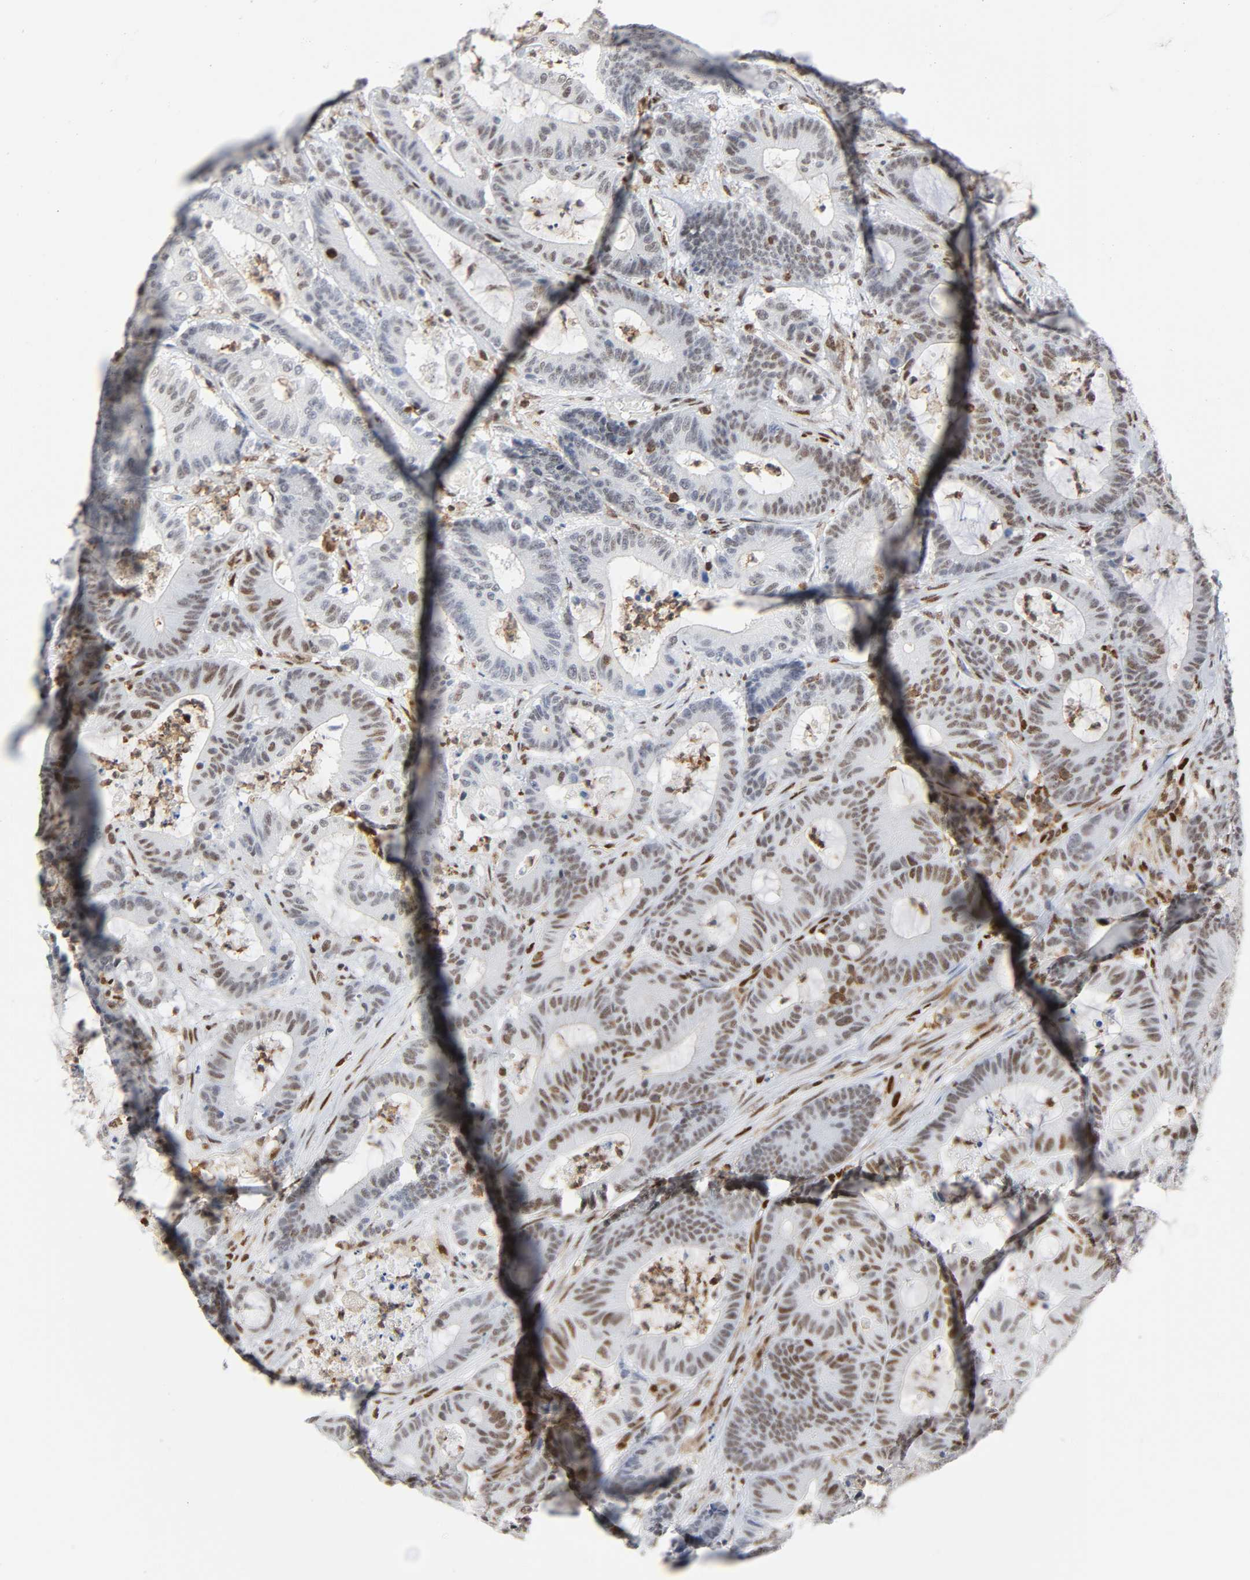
{"staining": {"intensity": "moderate", "quantity": "25%-75%", "location": "nuclear"}, "tissue": "colorectal cancer", "cell_type": "Tumor cells", "image_type": "cancer", "snomed": [{"axis": "morphology", "description": "Adenocarcinoma, NOS"}, {"axis": "topography", "description": "Colon"}], "caption": "Immunohistochemical staining of human colorectal adenocarcinoma shows medium levels of moderate nuclear protein staining in approximately 25%-75% of tumor cells.", "gene": "WAS", "patient": {"sex": "female", "age": 84}}